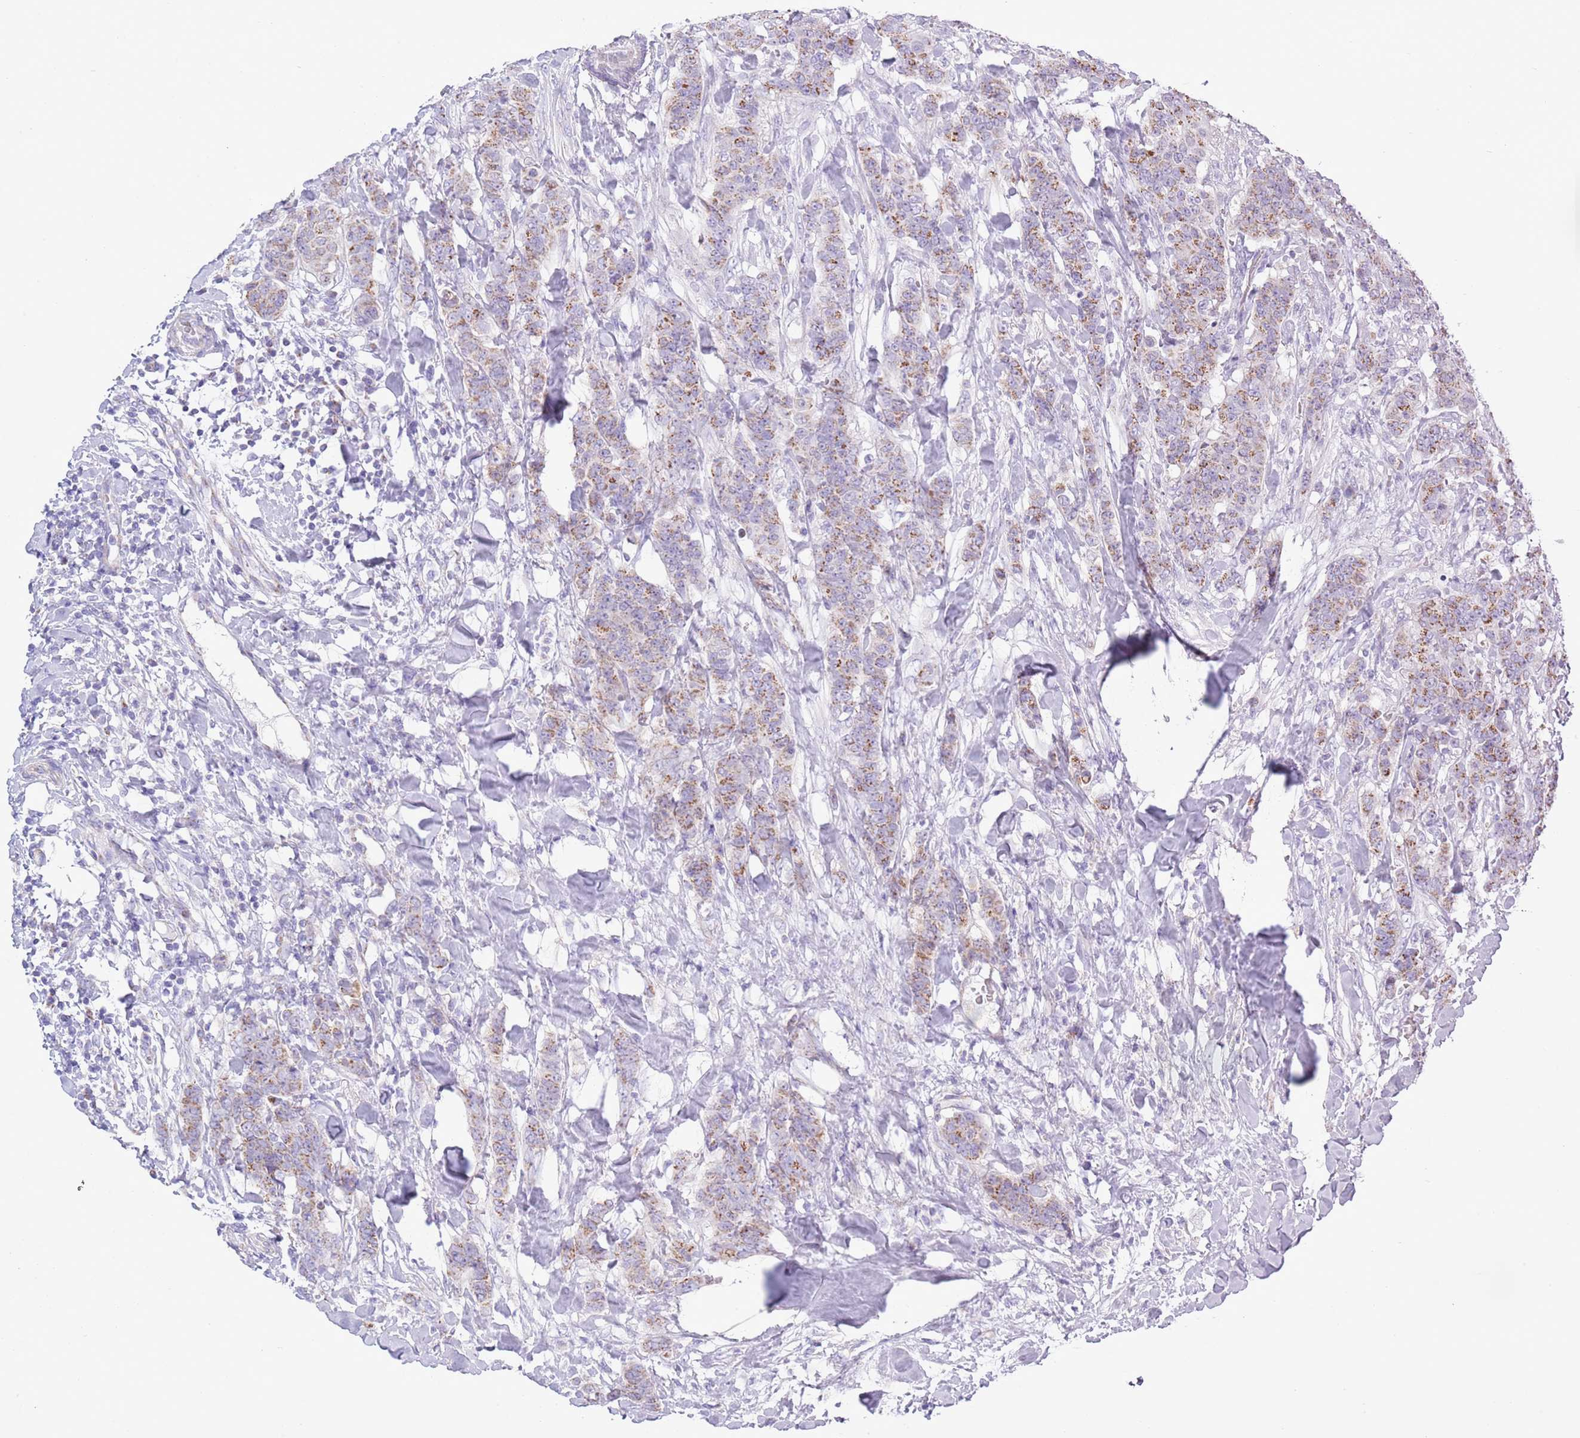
{"staining": {"intensity": "moderate", "quantity": "25%-75%", "location": "cytoplasmic/membranous"}, "tissue": "breast cancer", "cell_type": "Tumor cells", "image_type": "cancer", "snomed": [{"axis": "morphology", "description": "Duct carcinoma"}, {"axis": "topography", "description": "Breast"}], "caption": "Immunohistochemistry (IHC) staining of breast infiltrating ductal carcinoma, which exhibits medium levels of moderate cytoplasmic/membranous positivity in about 25%-75% of tumor cells indicating moderate cytoplasmic/membranous protein positivity. The staining was performed using DAB (brown) for protein detection and nuclei were counterstained in hematoxylin (blue).", "gene": "MOCOS", "patient": {"sex": "female", "age": 40}}